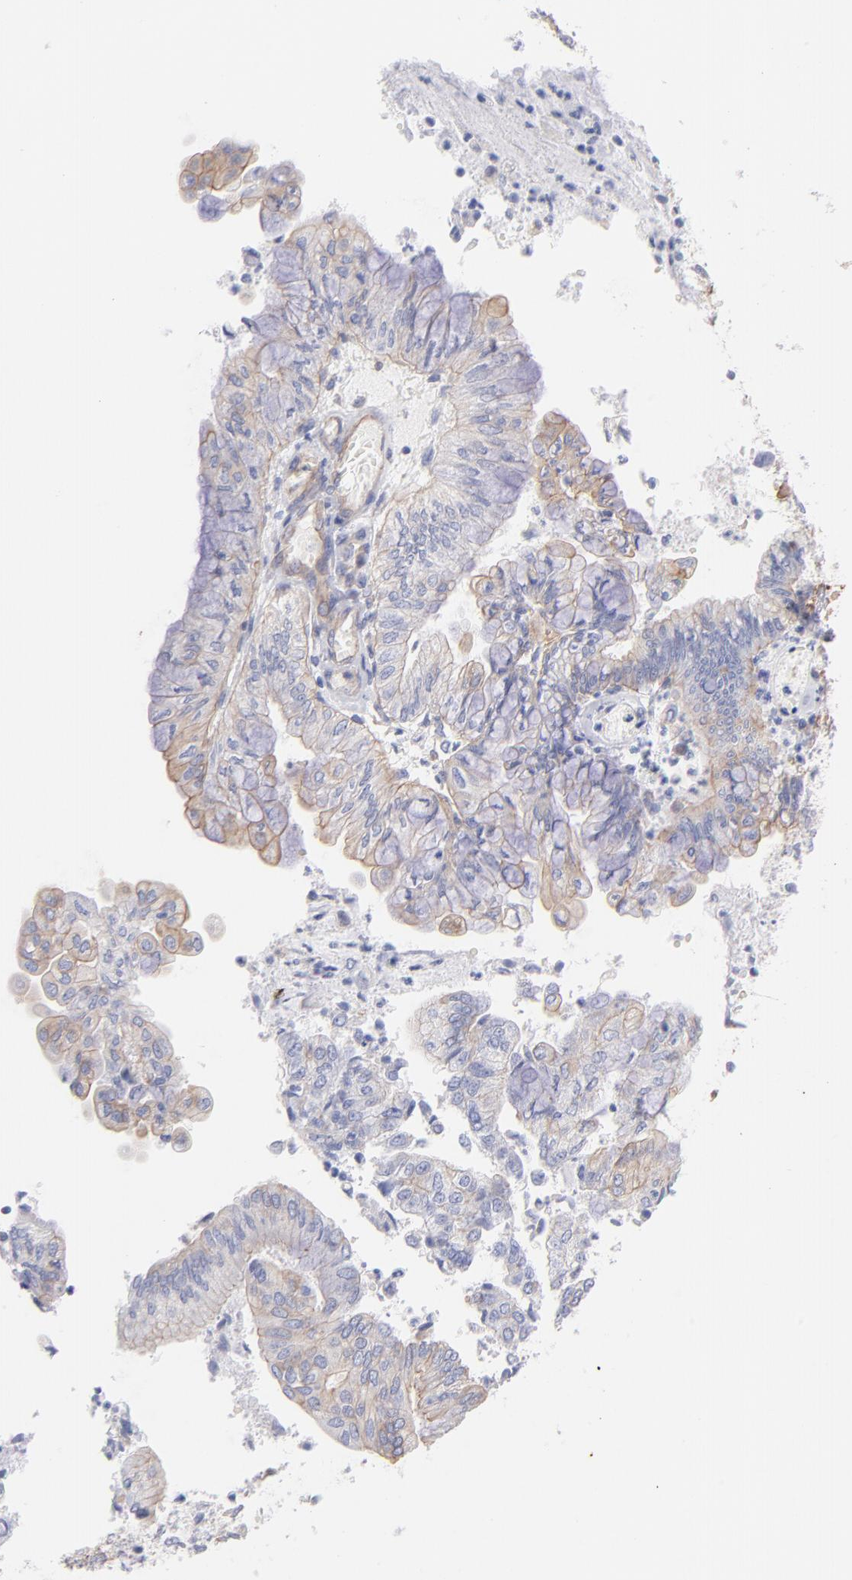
{"staining": {"intensity": "weak", "quantity": "25%-75%", "location": "cytoplasmic/membranous"}, "tissue": "endometrial cancer", "cell_type": "Tumor cells", "image_type": "cancer", "snomed": [{"axis": "morphology", "description": "Adenocarcinoma, NOS"}, {"axis": "topography", "description": "Endometrium"}], "caption": "An immunohistochemistry (IHC) image of tumor tissue is shown. Protein staining in brown shows weak cytoplasmic/membranous positivity in endometrial adenocarcinoma within tumor cells.", "gene": "PLEC", "patient": {"sex": "female", "age": 59}}